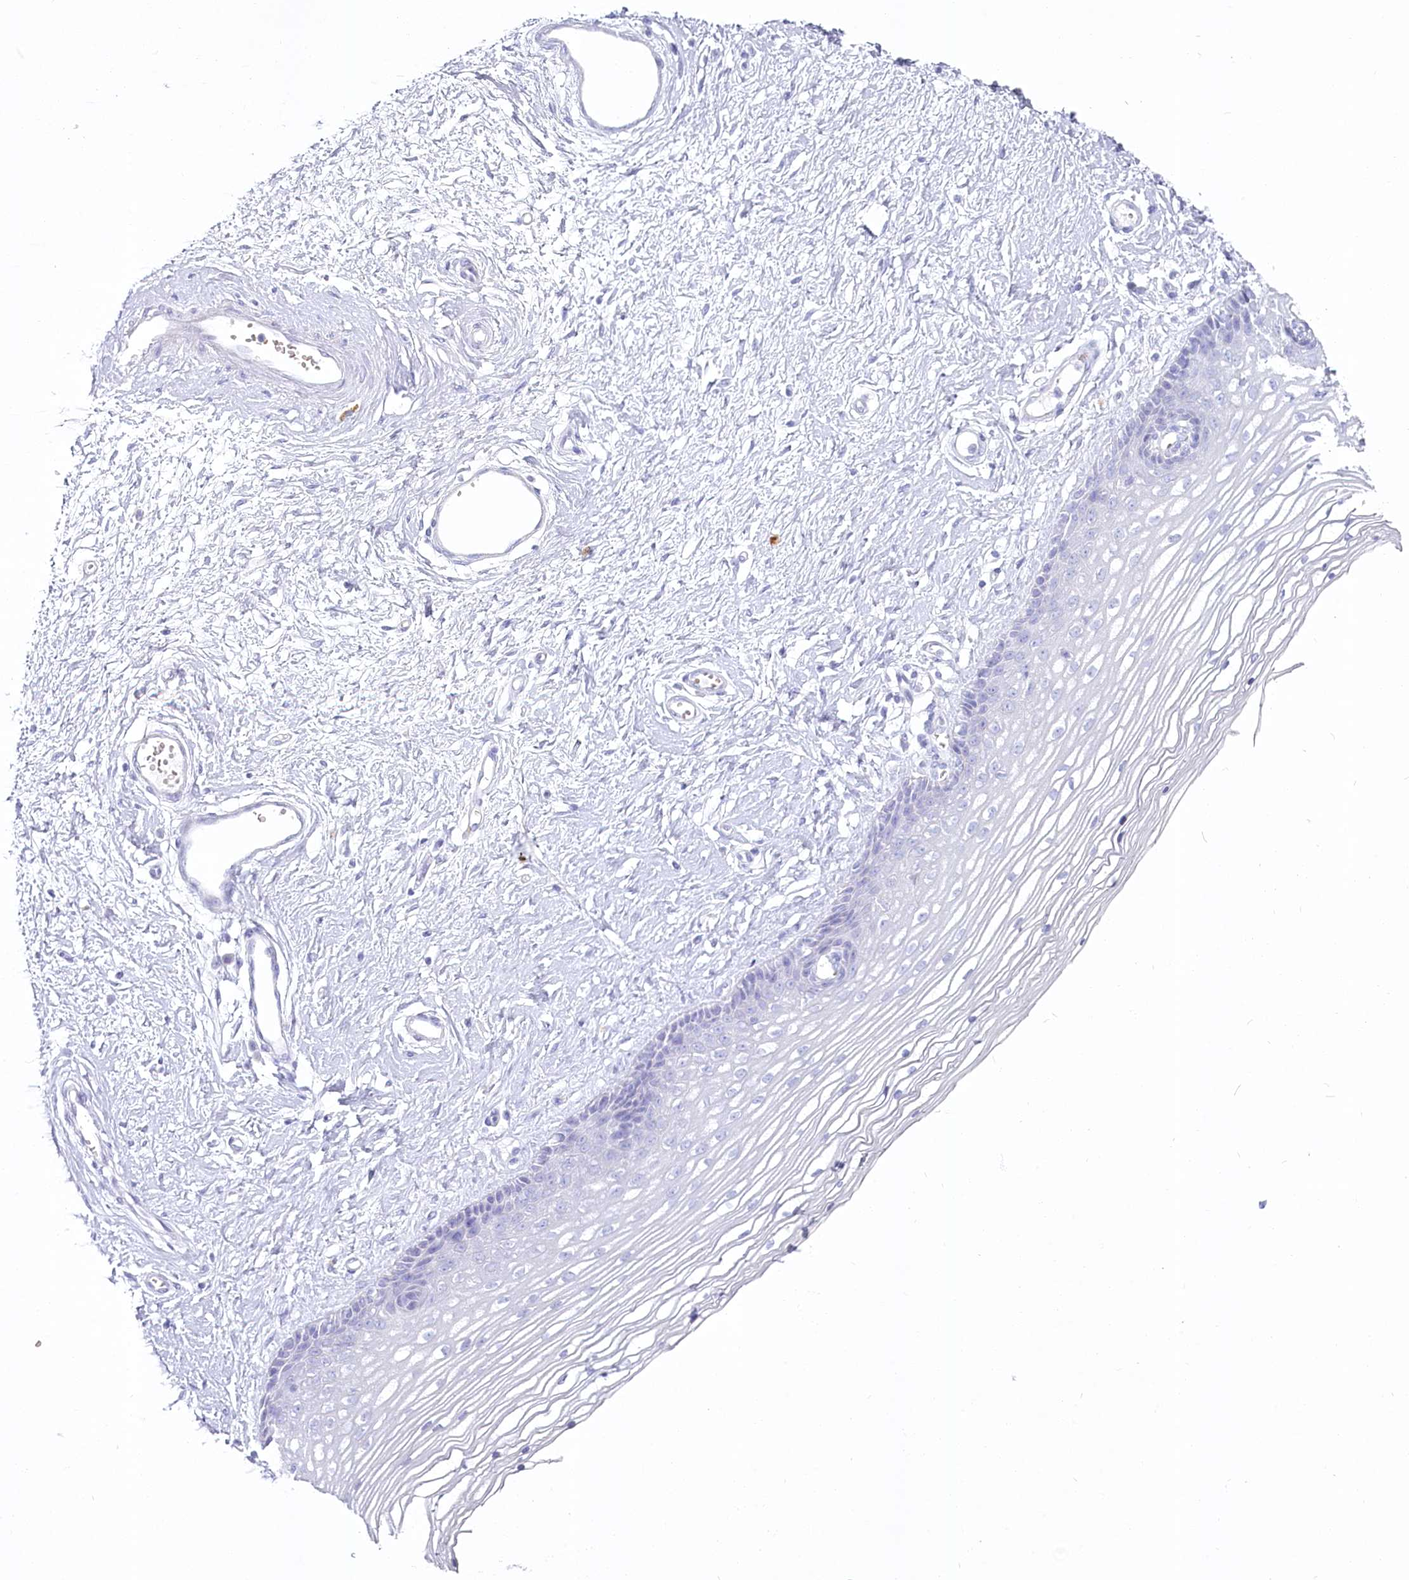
{"staining": {"intensity": "negative", "quantity": "none", "location": "none"}, "tissue": "vagina", "cell_type": "Squamous epithelial cells", "image_type": "normal", "snomed": [{"axis": "morphology", "description": "Normal tissue, NOS"}, {"axis": "topography", "description": "Vagina"}], "caption": "Immunohistochemistry (IHC) of normal human vagina exhibits no expression in squamous epithelial cells.", "gene": "IFIT5", "patient": {"sex": "female", "age": 46}}